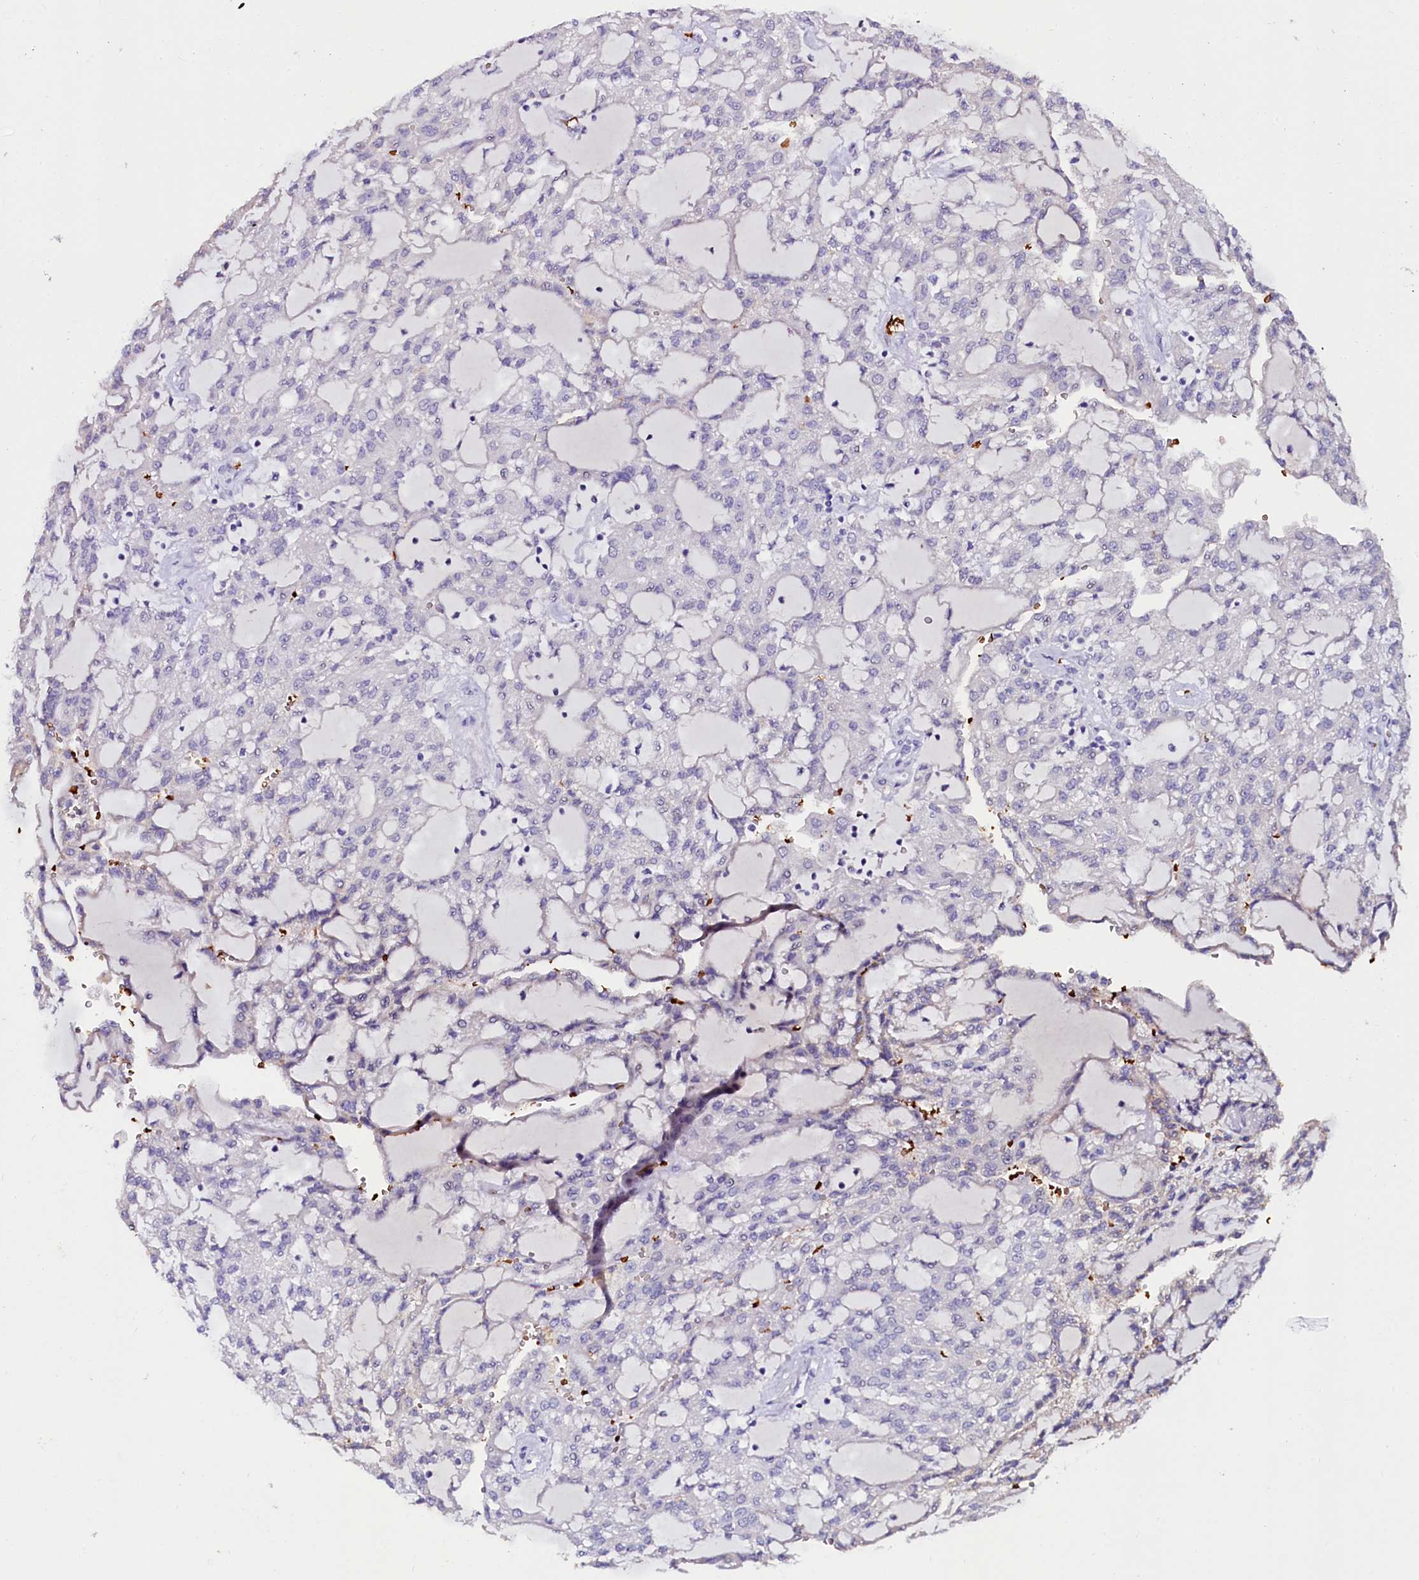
{"staining": {"intensity": "negative", "quantity": "none", "location": "none"}, "tissue": "renal cancer", "cell_type": "Tumor cells", "image_type": "cancer", "snomed": [{"axis": "morphology", "description": "Adenocarcinoma, NOS"}, {"axis": "topography", "description": "Kidney"}], "caption": "DAB (3,3'-diaminobenzidine) immunohistochemical staining of renal cancer reveals no significant positivity in tumor cells.", "gene": "CTDSPL2", "patient": {"sex": "male", "age": 63}}